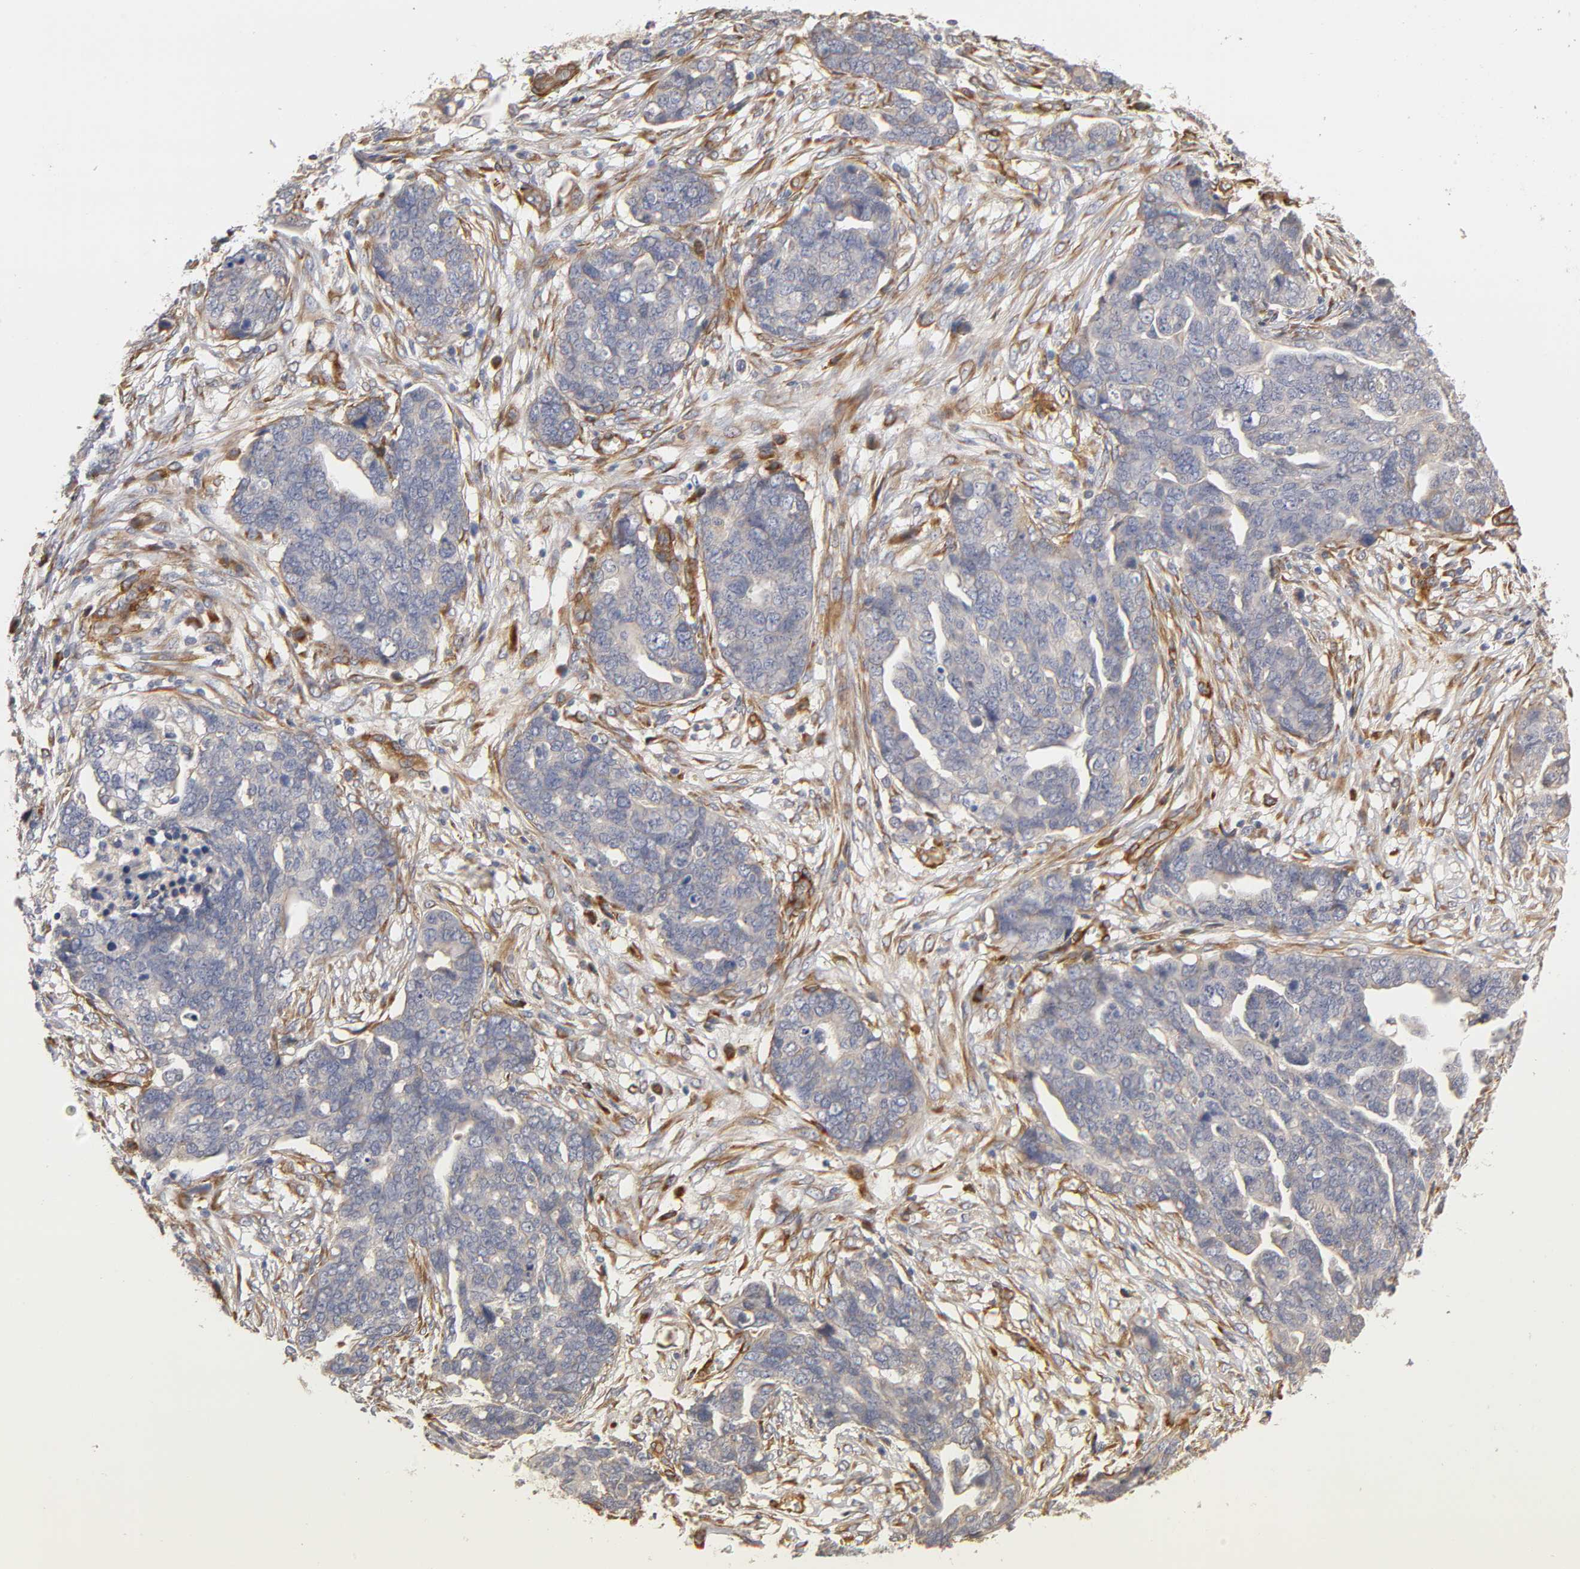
{"staining": {"intensity": "weak", "quantity": "25%-75%", "location": "cytoplasmic/membranous"}, "tissue": "ovarian cancer", "cell_type": "Tumor cells", "image_type": "cancer", "snomed": [{"axis": "morphology", "description": "Normal tissue, NOS"}, {"axis": "morphology", "description": "Cystadenocarcinoma, serous, NOS"}, {"axis": "topography", "description": "Fallopian tube"}, {"axis": "topography", "description": "Ovary"}], "caption": "Ovarian cancer (serous cystadenocarcinoma) stained with a protein marker demonstrates weak staining in tumor cells.", "gene": "LAMB1", "patient": {"sex": "female", "age": 56}}